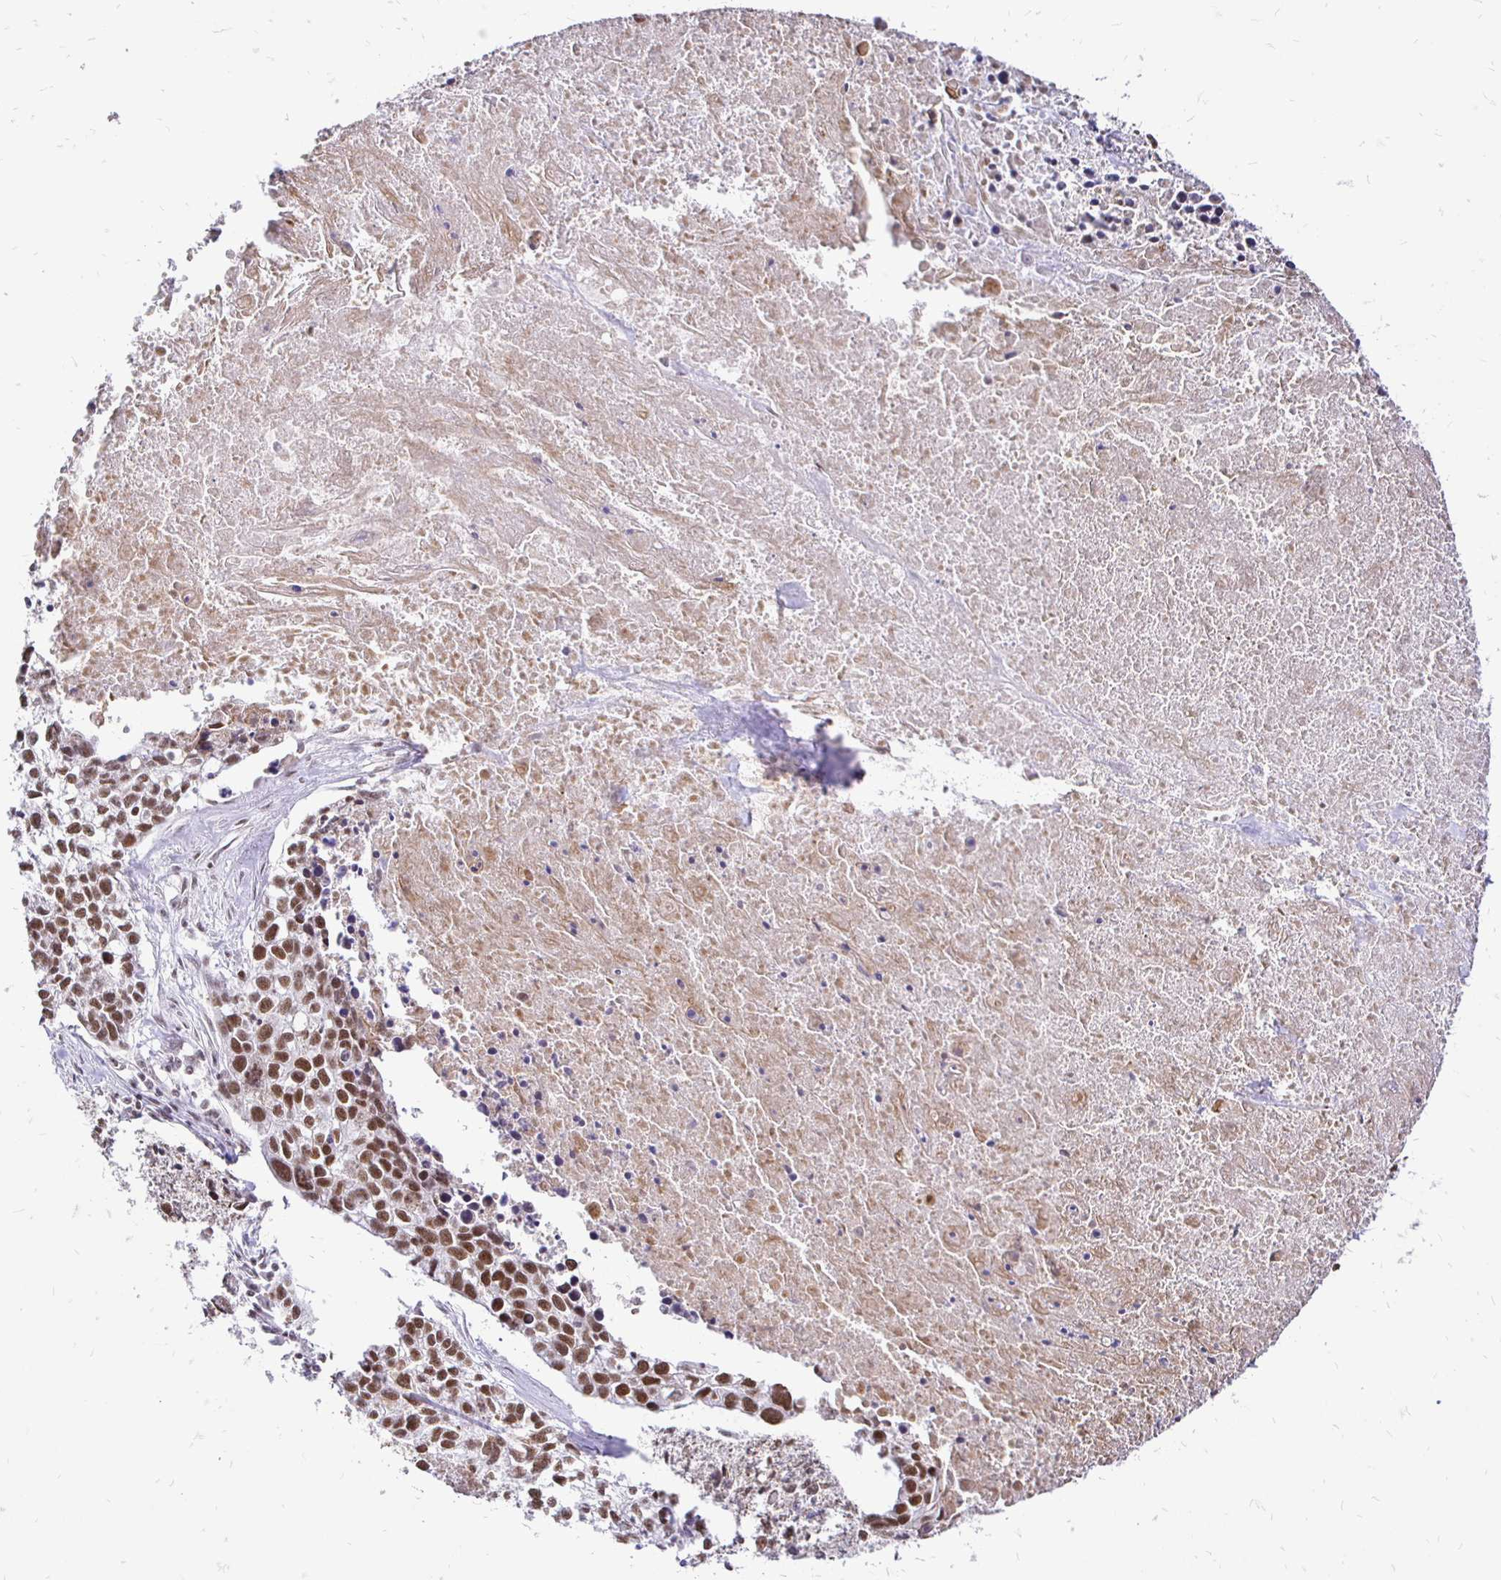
{"staining": {"intensity": "moderate", "quantity": ">75%", "location": "nuclear"}, "tissue": "lung cancer", "cell_type": "Tumor cells", "image_type": "cancer", "snomed": [{"axis": "morphology", "description": "Squamous cell carcinoma, NOS"}, {"axis": "topography", "description": "Lung"}], "caption": "Tumor cells display medium levels of moderate nuclear positivity in approximately >75% of cells in lung cancer.", "gene": "SIN3A", "patient": {"sex": "male", "age": 74}}